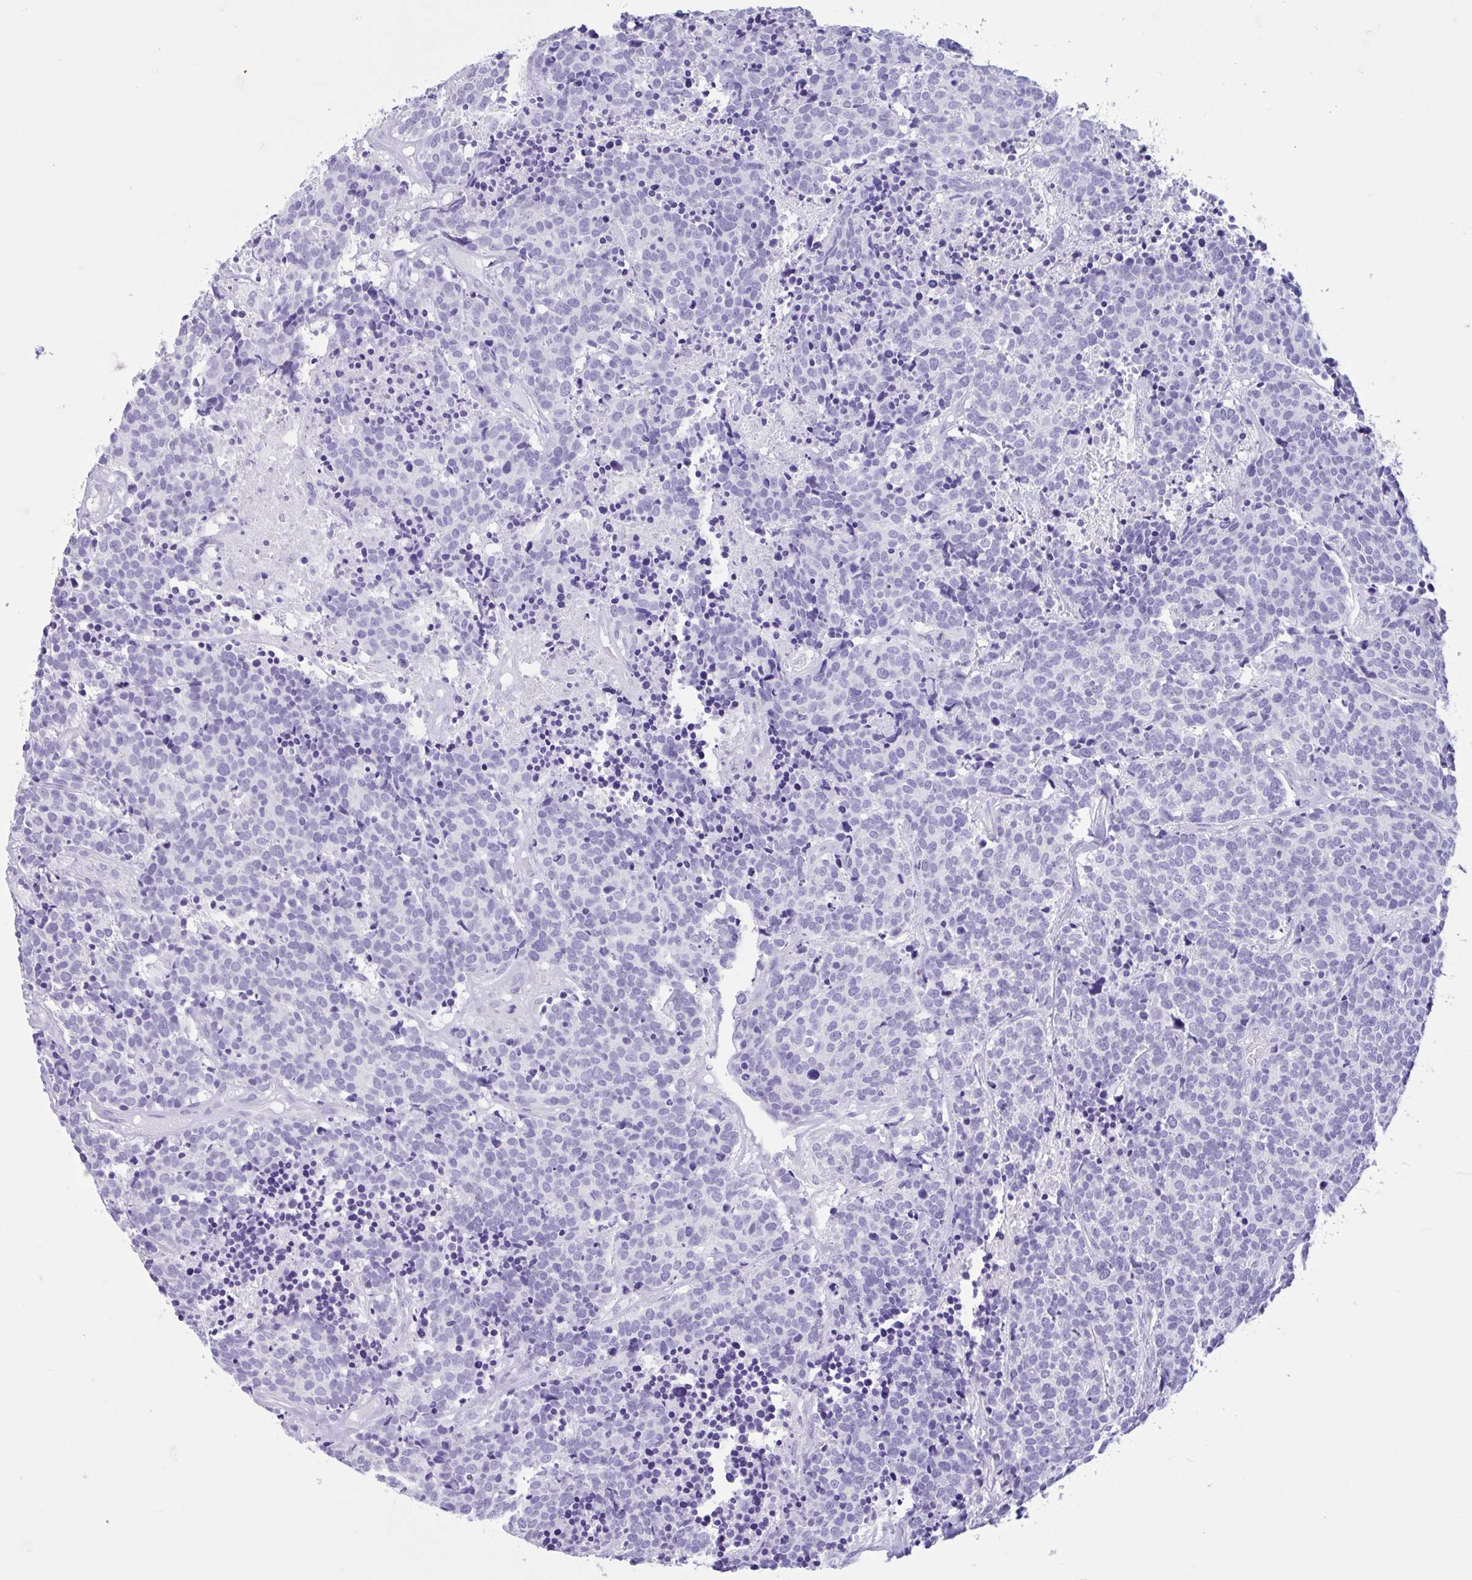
{"staining": {"intensity": "negative", "quantity": "none", "location": "none"}, "tissue": "carcinoid", "cell_type": "Tumor cells", "image_type": "cancer", "snomed": [{"axis": "morphology", "description": "Carcinoid, malignant, NOS"}, {"axis": "topography", "description": "Skin"}], "caption": "Immunohistochemistry of human carcinoid exhibits no positivity in tumor cells. Nuclei are stained in blue.", "gene": "IAPP", "patient": {"sex": "female", "age": 79}}